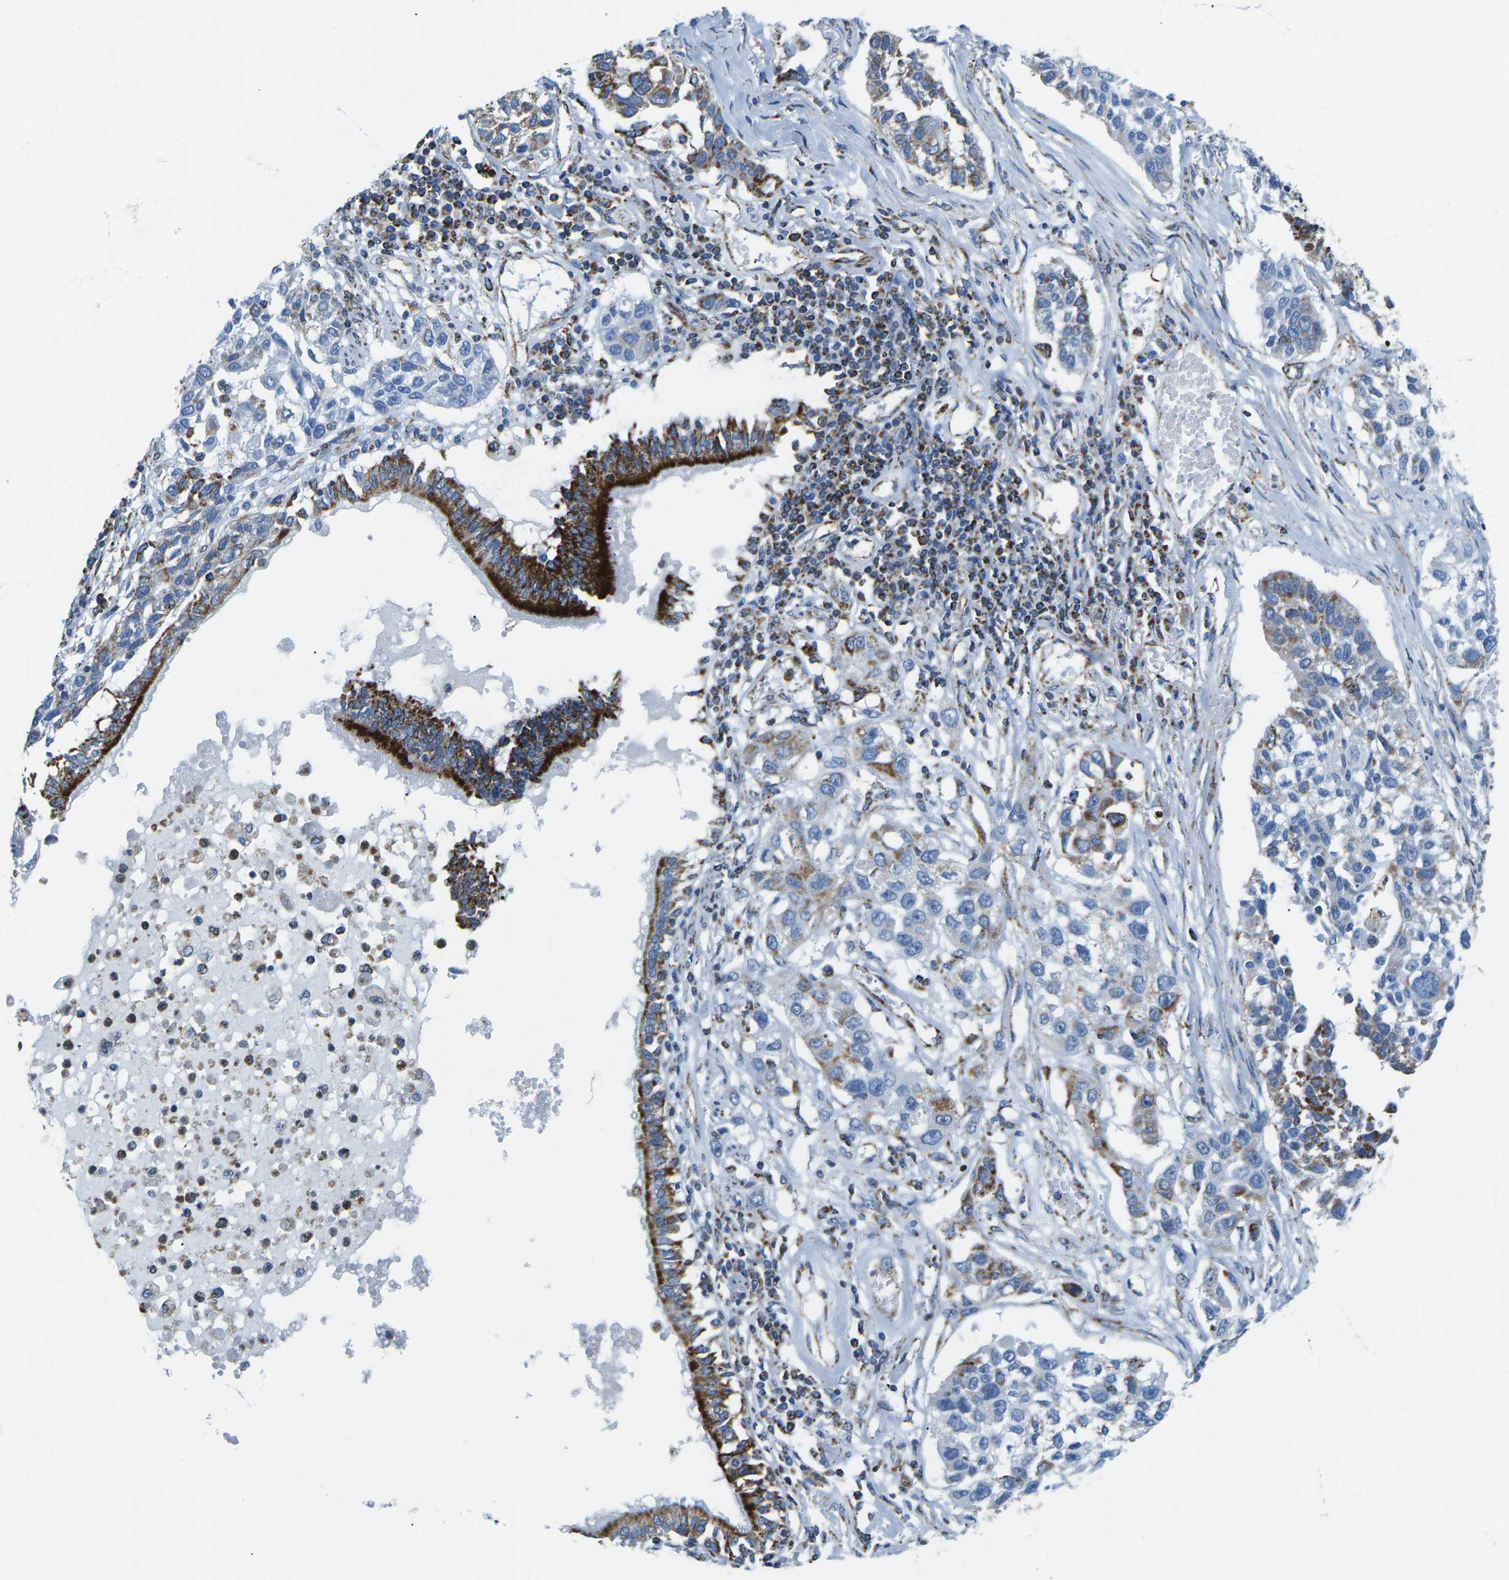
{"staining": {"intensity": "moderate", "quantity": "<25%", "location": "cytoplasmic/membranous"}, "tissue": "lung cancer", "cell_type": "Tumor cells", "image_type": "cancer", "snomed": [{"axis": "morphology", "description": "Squamous cell carcinoma, NOS"}, {"axis": "topography", "description": "Lung"}], "caption": "Brown immunohistochemical staining in lung cancer demonstrates moderate cytoplasmic/membranous expression in about <25% of tumor cells.", "gene": "COX6C", "patient": {"sex": "male", "age": 71}}